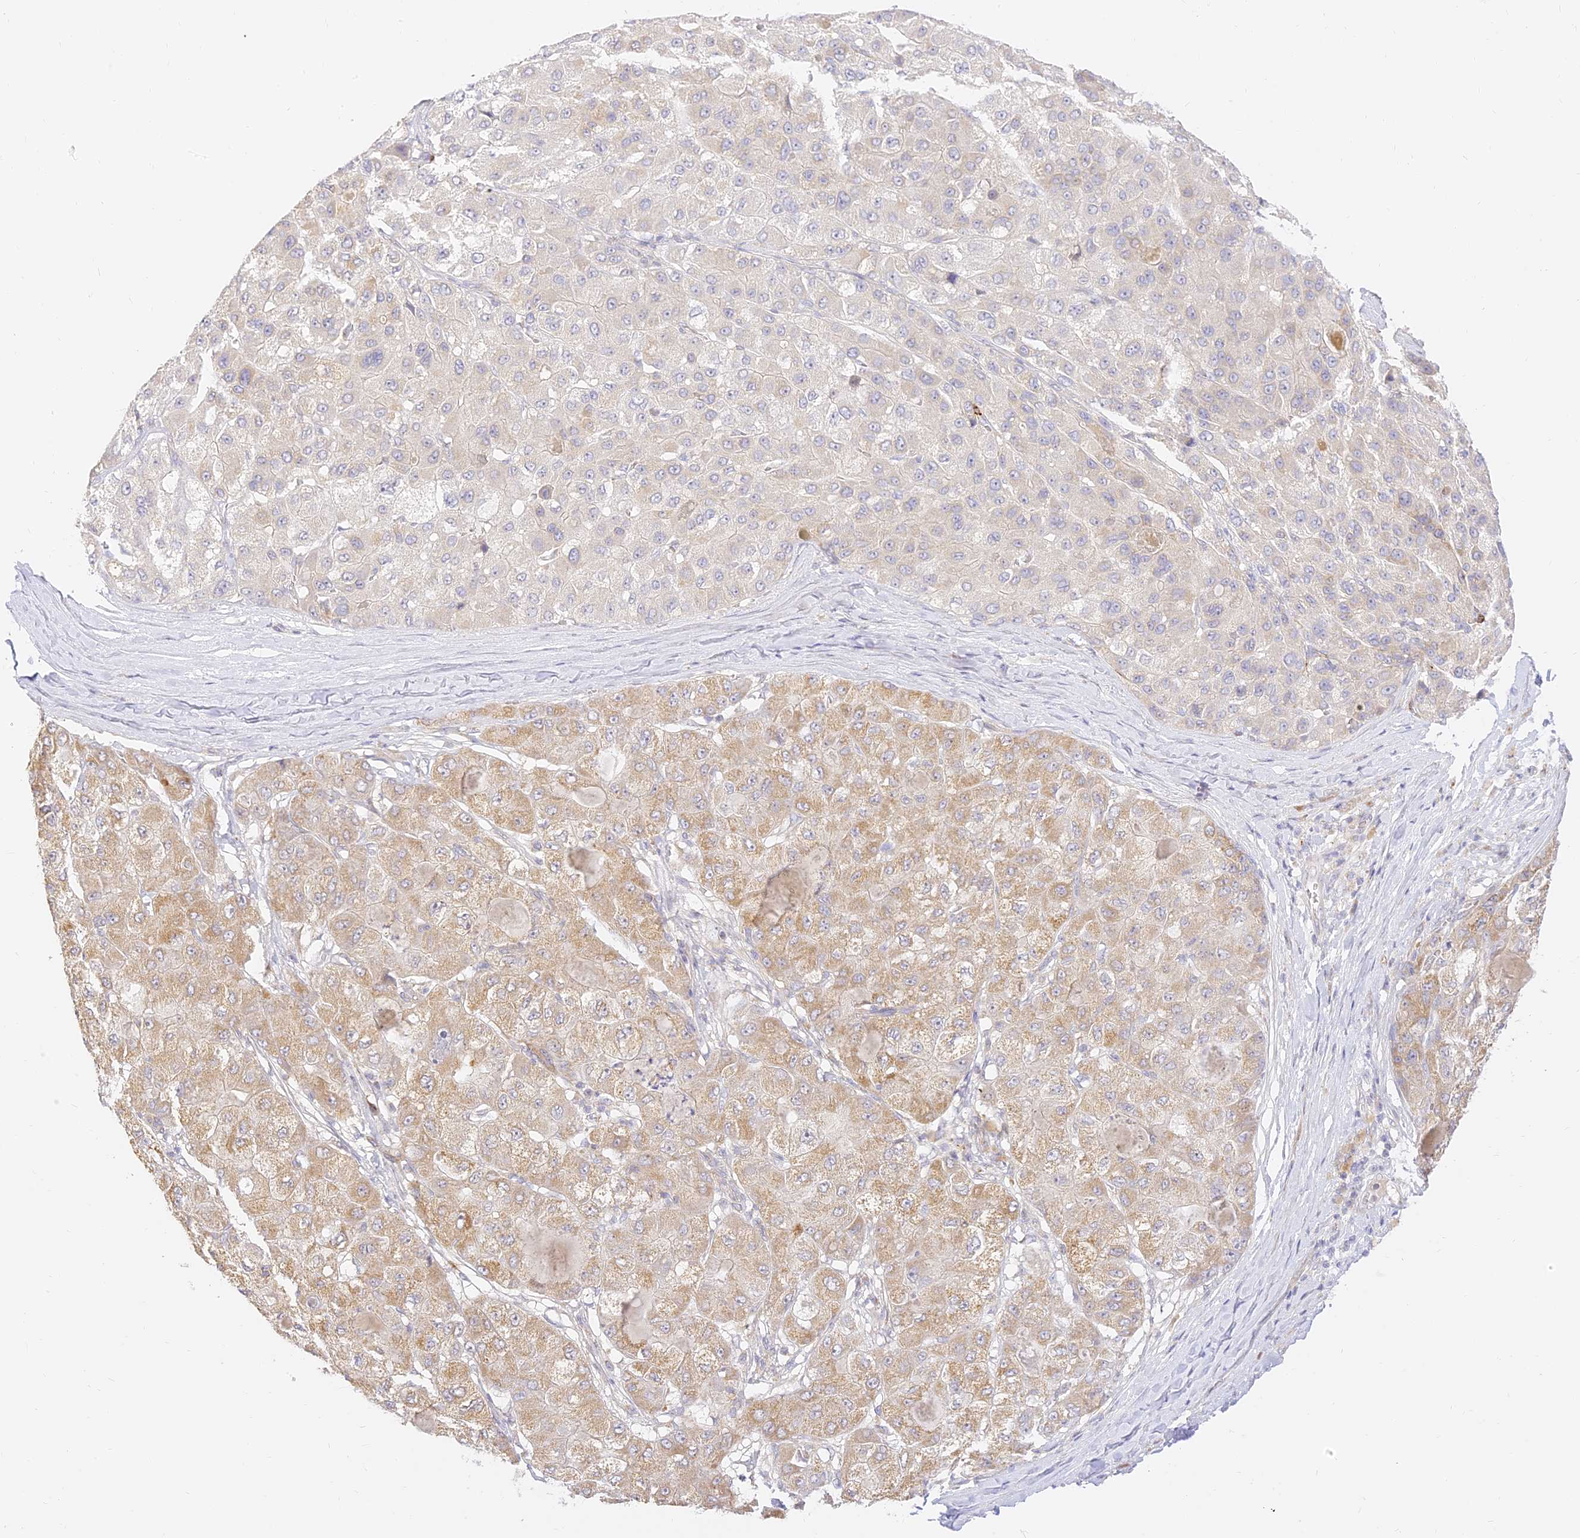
{"staining": {"intensity": "moderate", "quantity": "25%-75%", "location": "cytoplasmic/membranous"}, "tissue": "liver cancer", "cell_type": "Tumor cells", "image_type": "cancer", "snomed": [{"axis": "morphology", "description": "Carcinoma, Hepatocellular, NOS"}, {"axis": "topography", "description": "Liver"}], "caption": "IHC image of human liver cancer (hepatocellular carcinoma) stained for a protein (brown), which demonstrates medium levels of moderate cytoplasmic/membranous positivity in about 25%-75% of tumor cells.", "gene": "LRRC15", "patient": {"sex": "male", "age": 80}}